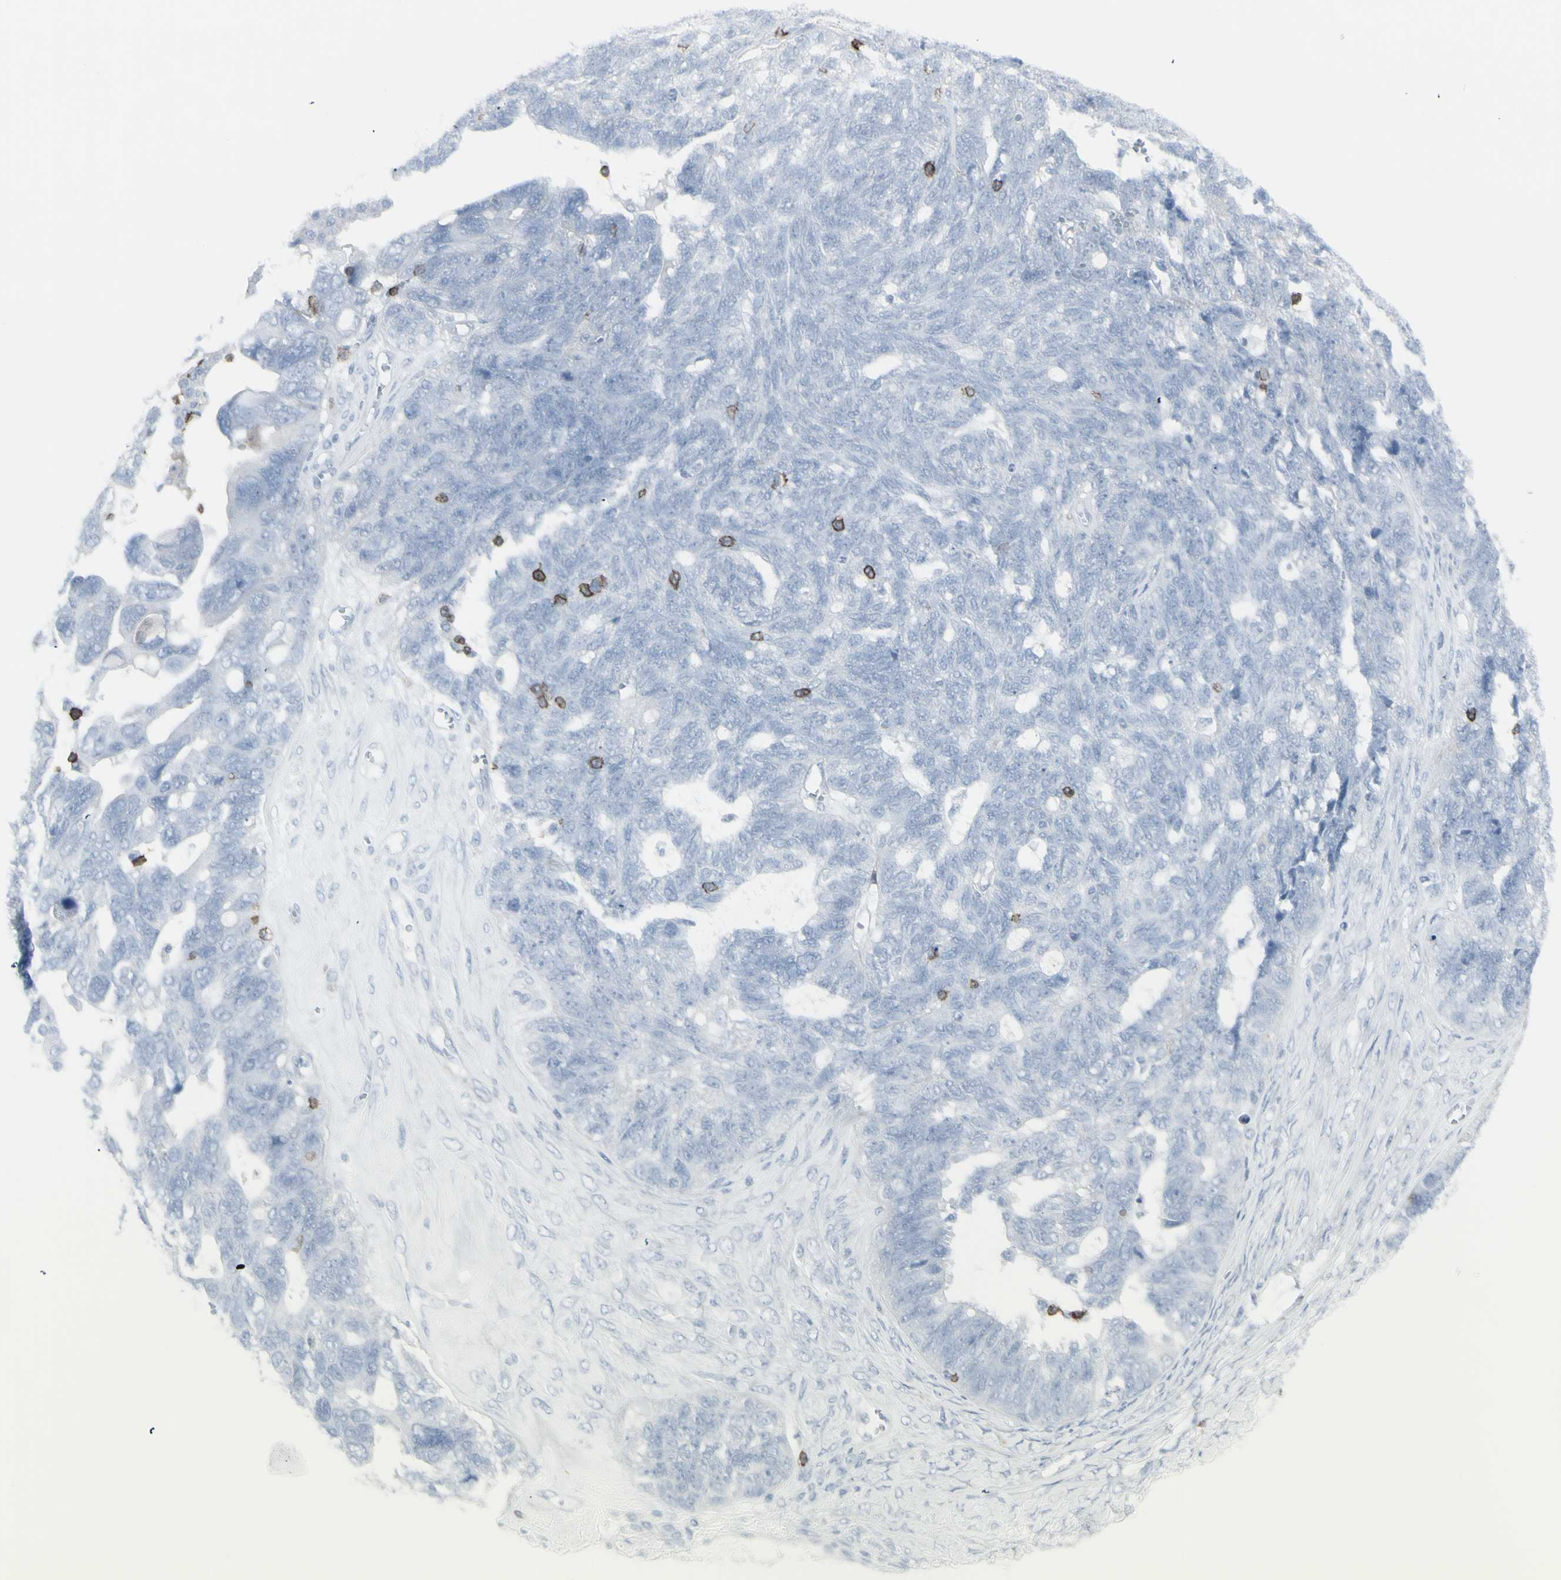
{"staining": {"intensity": "negative", "quantity": "none", "location": "none"}, "tissue": "ovarian cancer", "cell_type": "Tumor cells", "image_type": "cancer", "snomed": [{"axis": "morphology", "description": "Cystadenocarcinoma, serous, NOS"}, {"axis": "topography", "description": "Ovary"}], "caption": "Tumor cells show no significant expression in ovarian cancer. (Stains: DAB immunohistochemistry (IHC) with hematoxylin counter stain, Microscopy: brightfield microscopy at high magnification).", "gene": "CD247", "patient": {"sex": "female", "age": 79}}